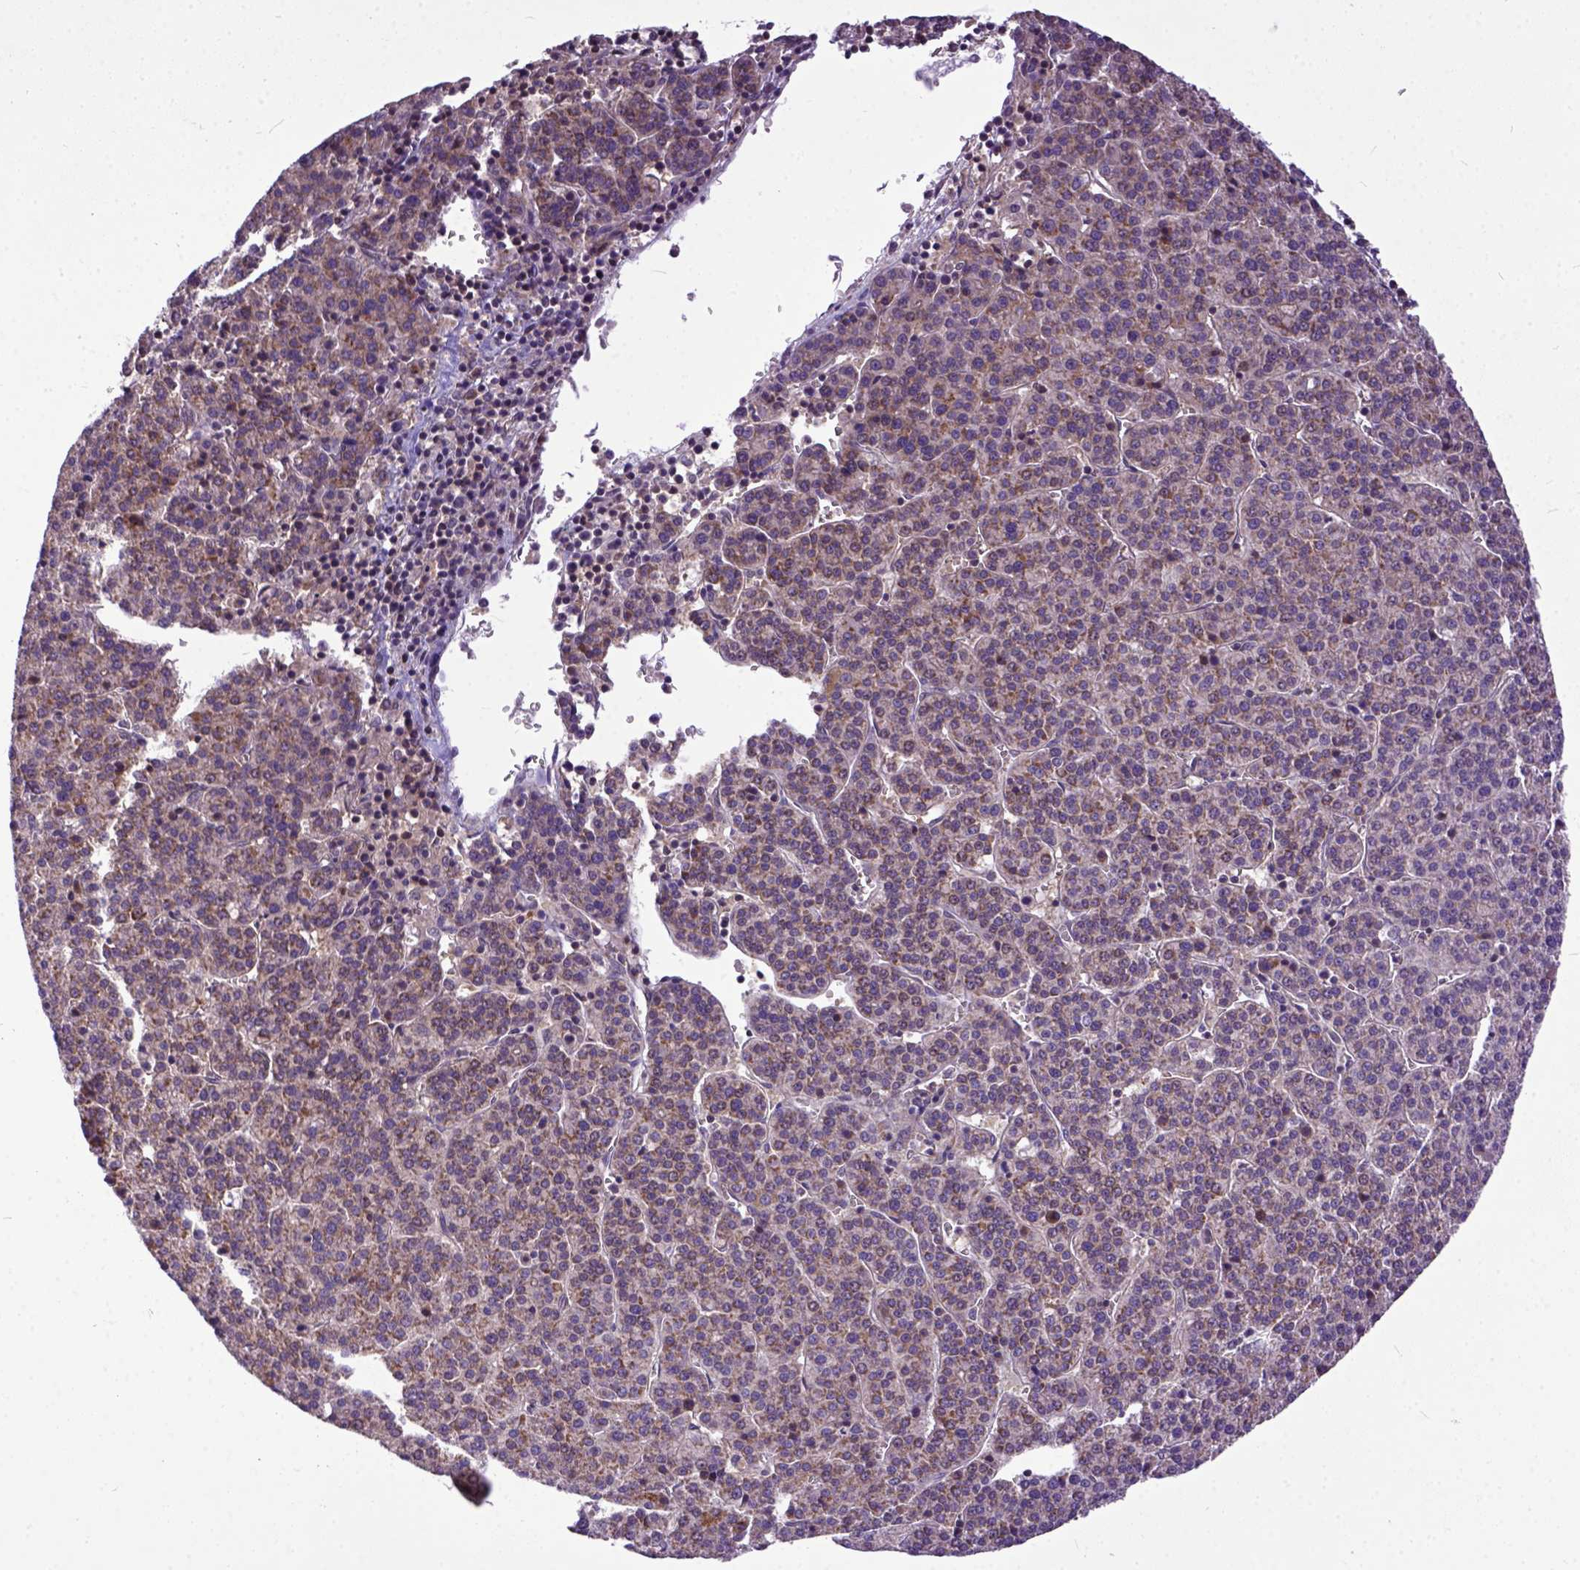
{"staining": {"intensity": "moderate", "quantity": ">75%", "location": "cytoplasmic/membranous"}, "tissue": "liver cancer", "cell_type": "Tumor cells", "image_type": "cancer", "snomed": [{"axis": "morphology", "description": "Carcinoma, Hepatocellular, NOS"}, {"axis": "topography", "description": "Liver"}], "caption": "Liver hepatocellular carcinoma was stained to show a protein in brown. There is medium levels of moderate cytoplasmic/membranous staining in about >75% of tumor cells.", "gene": "CPNE1", "patient": {"sex": "female", "age": 58}}